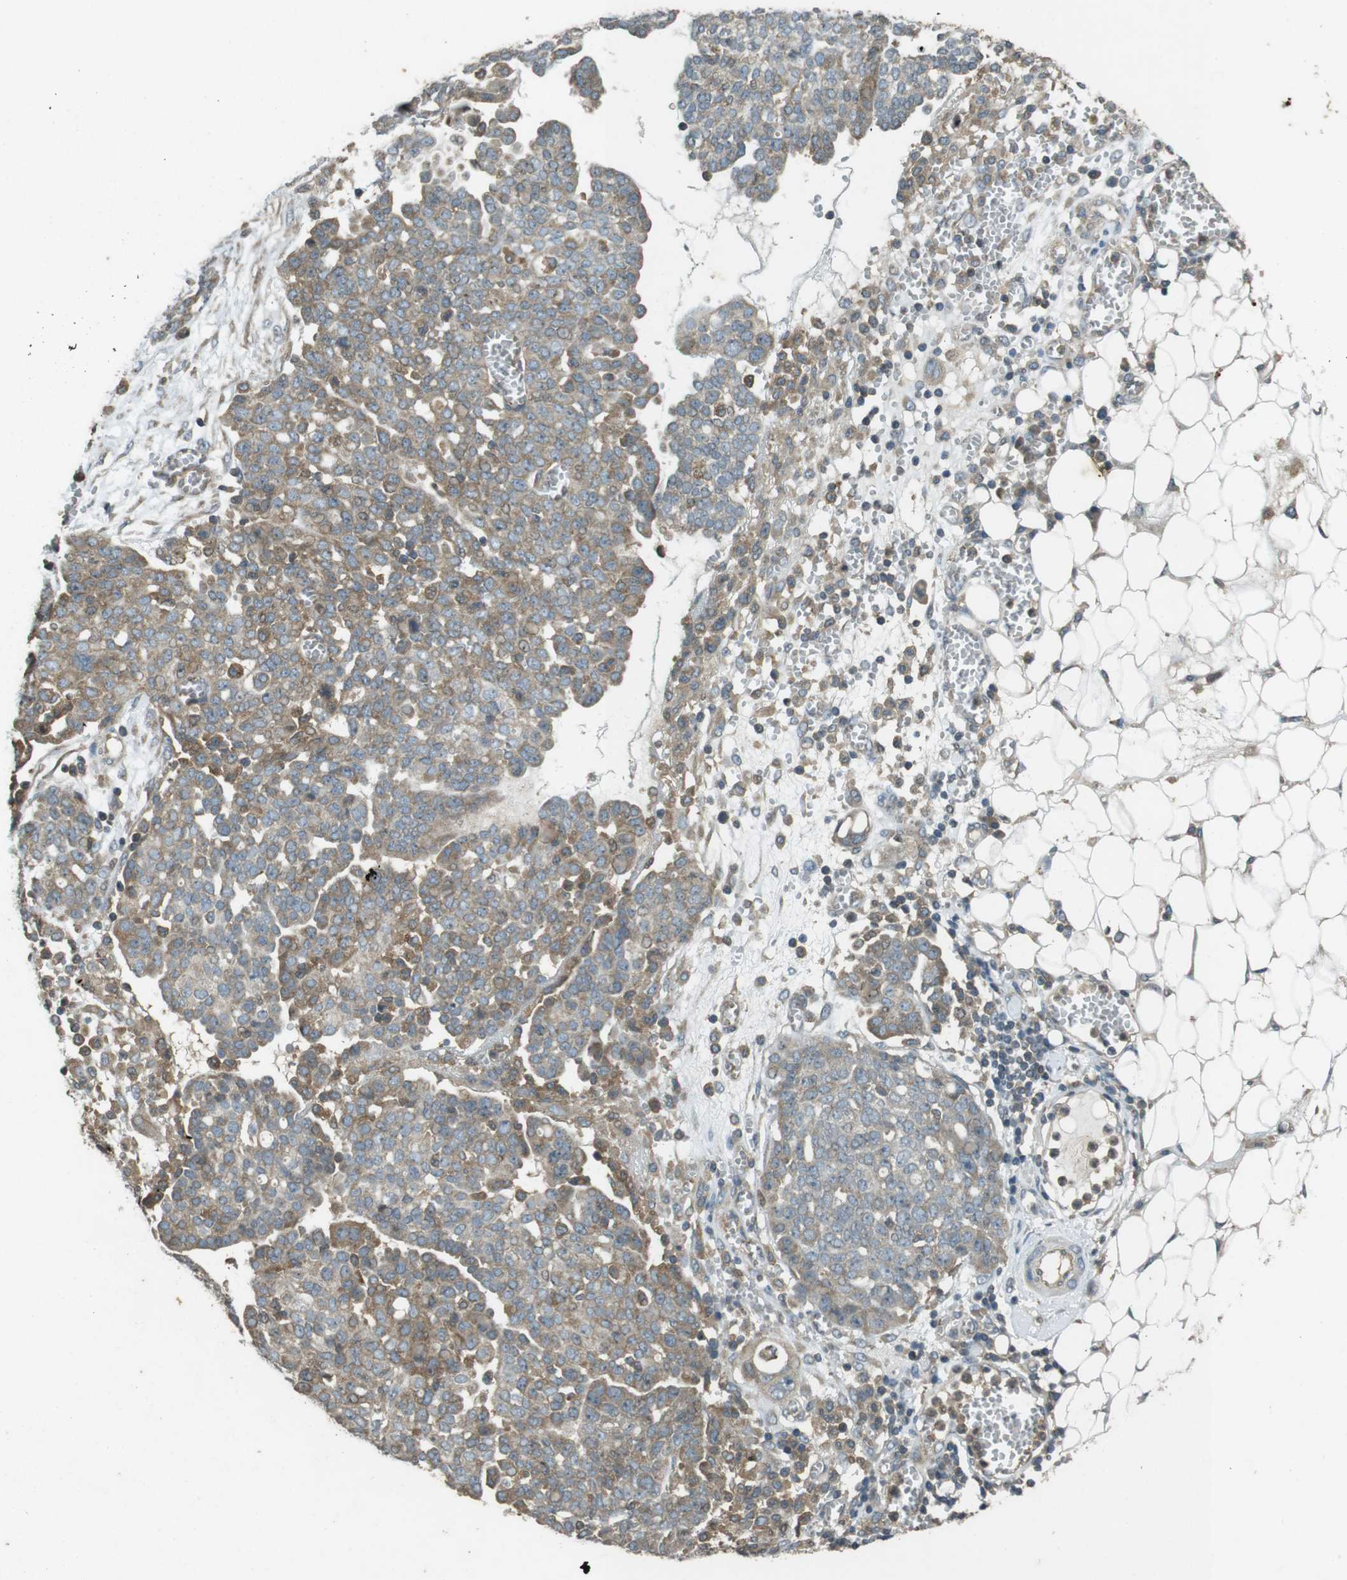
{"staining": {"intensity": "weak", "quantity": "<25%", "location": "cytoplasmic/membranous"}, "tissue": "ovarian cancer", "cell_type": "Tumor cells", "image_type": "cancer", "snomed": [{"axis": "morphology", "description": "Cystadenocarcinoma, serous, NOS"}, {"axis": "topography", "description": "Soft tissue"}, {"axis": "topography", "description": "Ovary"}], "caption": "Immunohistochemistry (IHC) micrograph of human ovarian cancer (serous cystadenocarcinoma) stained for a protein (brown), which exhibits no staining in tumor cells.", "gene": "ZYX", "patient": {"sex": "female", "age": 57}}